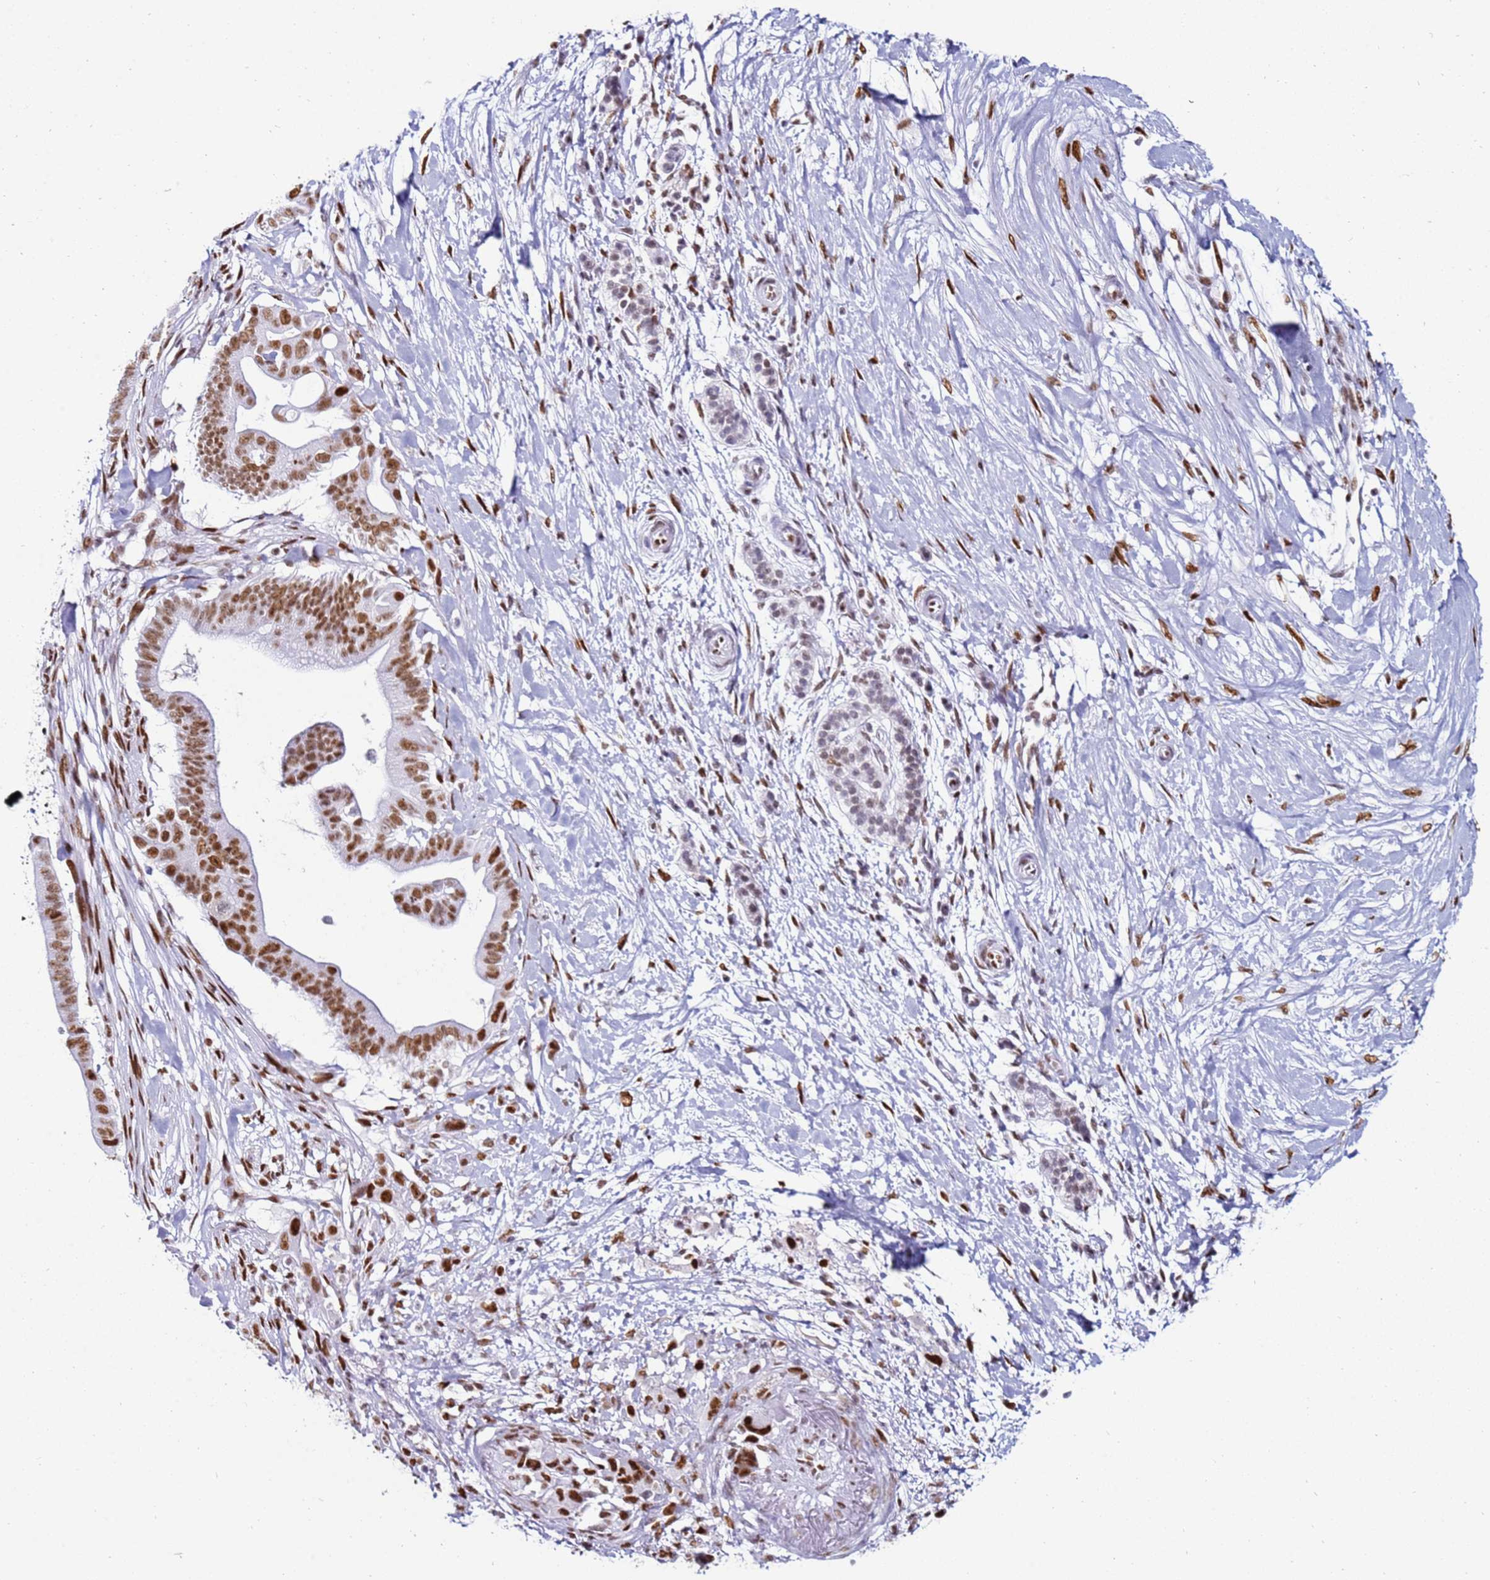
{"staining": {"intensity": "strong", "quantity": ">75%", "location": "nuclear"}, "tissue": "pancreatic cancer", "cell_type": "Tumor cells", "image_type": "cancer", "snomed": [{"axis": "morphology", "description": "Adenocarcinoma, NOS"}, {"axis": "topography", "description": "Pancreas"}], "caption": "The micrograph exhibits a brown stain indicating the presence of a protein in the nuclear of tumor cells in pancreatic adenocarcinoma.", "gene": "KPNA4", "patient": {"sex": "male", "age": 68}}